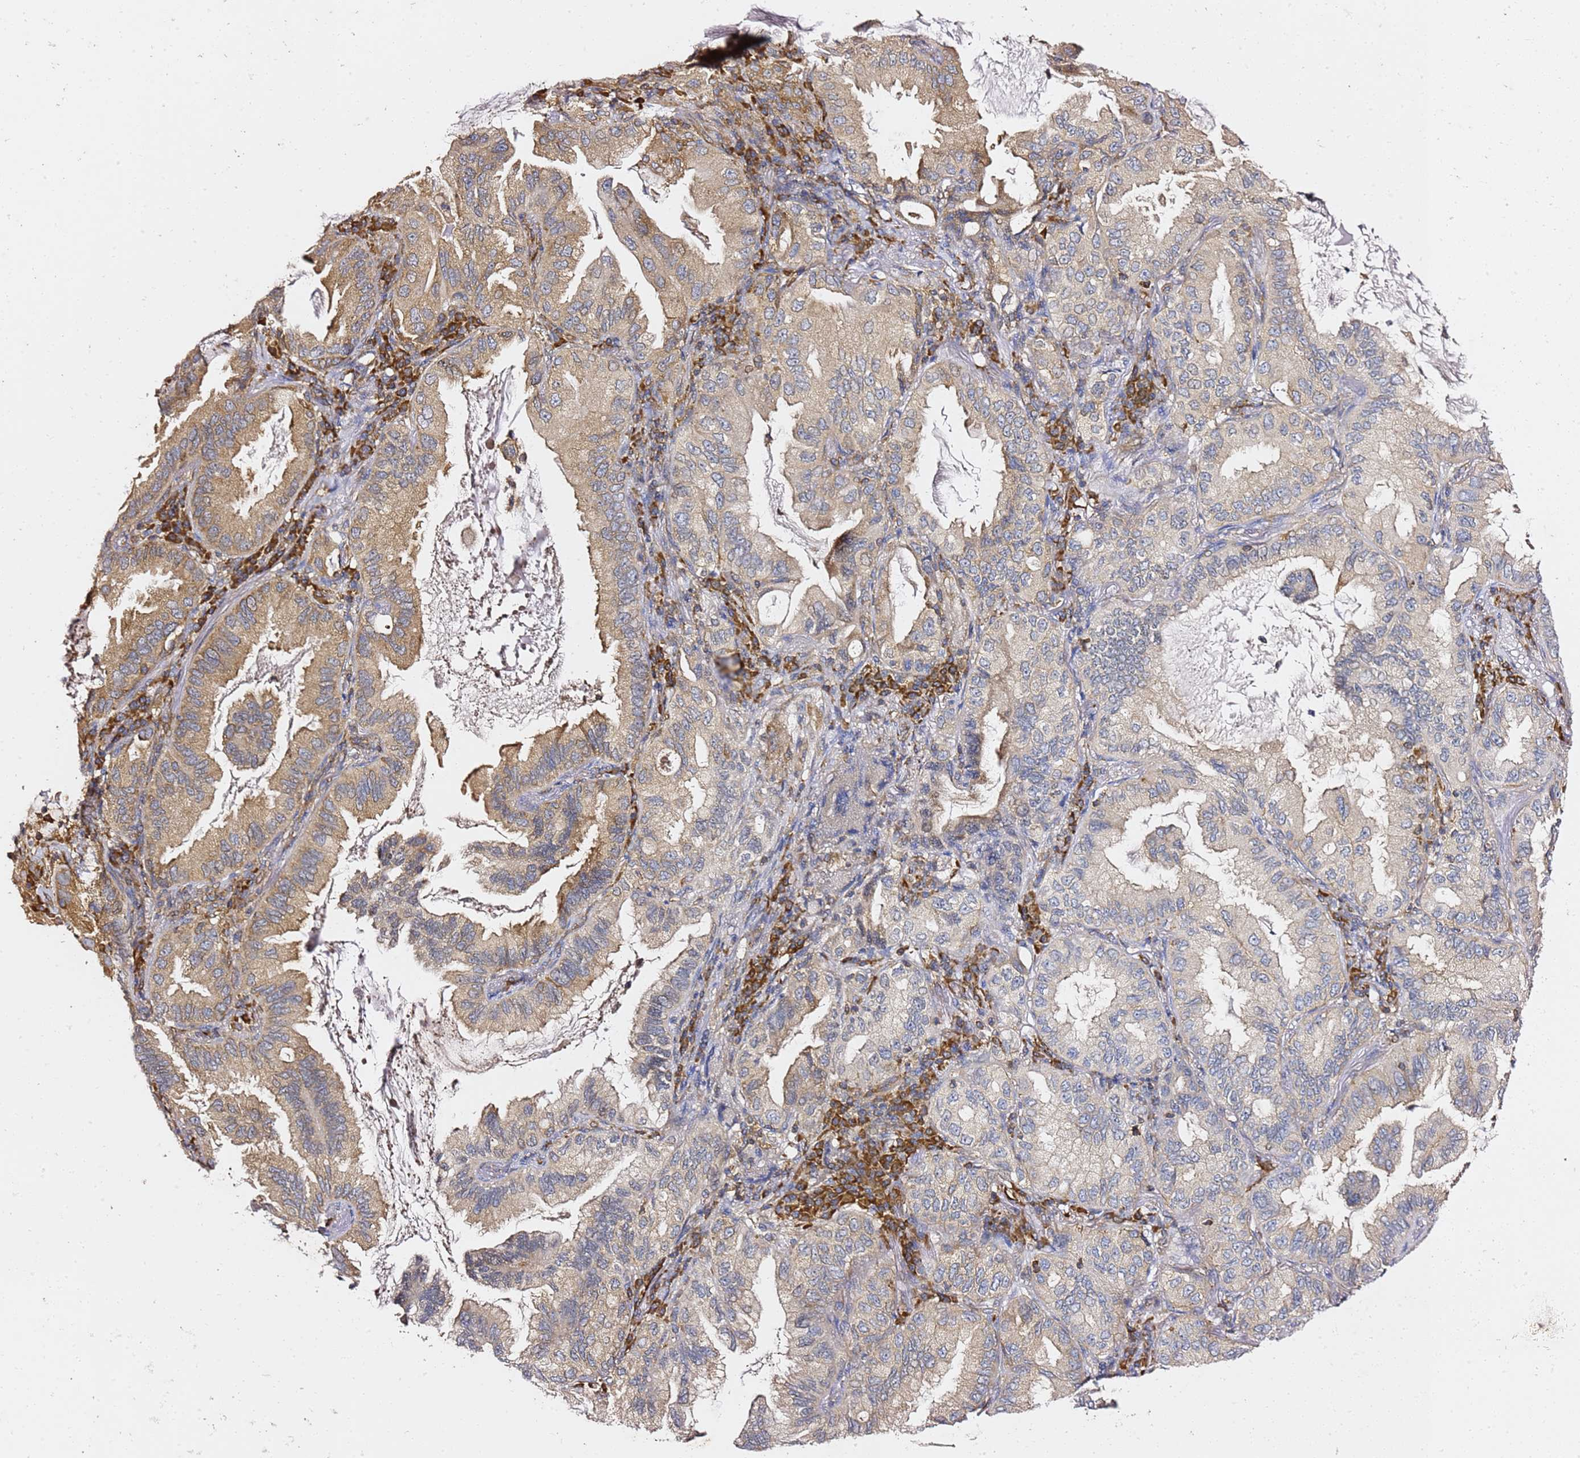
{"staining": {"intensity": "weak", "quantity": "25%-75%", "location": "cytoplasmic/membranous"}, "tissue": "lung cancer", "cell_type": "Tumor cells", "image_type": "cancer", "snomed": [{"axis": "morphology", "description": "Adenocarcinoma, NOS"}, {"axis": "topography", "description": "Lung"}], "caption": "Immunohistochemical staining of lung cancer reveals low levels of weak cytoplasmic/membranous positivity in approximately 25%-75% of tumor cells.", "gene": "TPST1", "patient": {"sex": "female", "age": 69}}